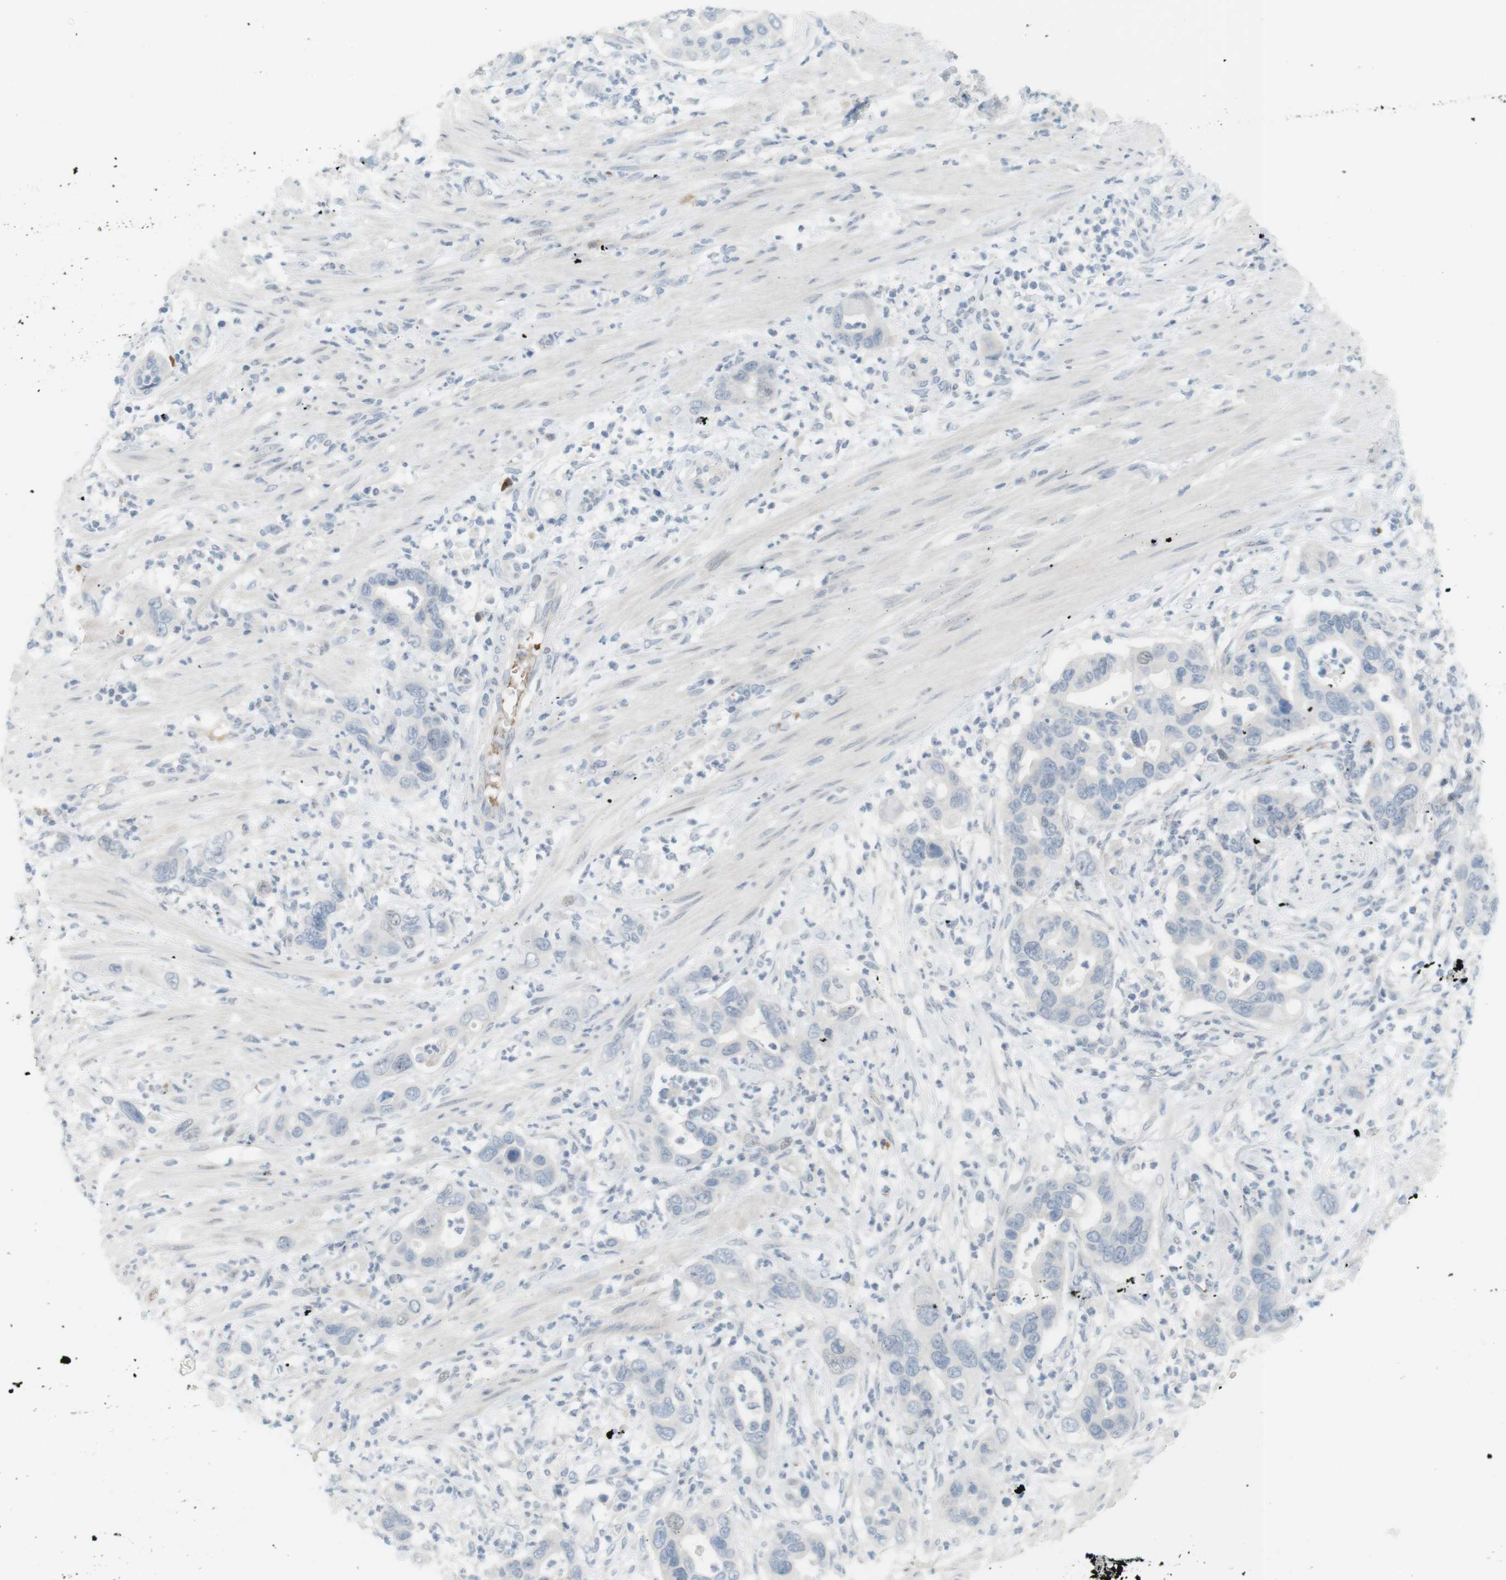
{"staining": {"intensity": "negative", "quantity": "none", "location": "none"}, "tissue": "pancreatic cancer", "cell_type": "Tumor cells", "image_type": "cancer", "snomed": [{"axis": "morphology", "description": "Adenocarcinoma, NOS"}, {"axis": "topography", "description": "Pancreas"}], "caption": "An immunohistochemistry photomicrograph of pancreatic cancer (adenocarcinoma) is shown. There is no staining in tumor cells of pancreatic cancer (adenocarcinoma).", "gene": "DMC1", "patient": {"sex": "female", "age": 71}}